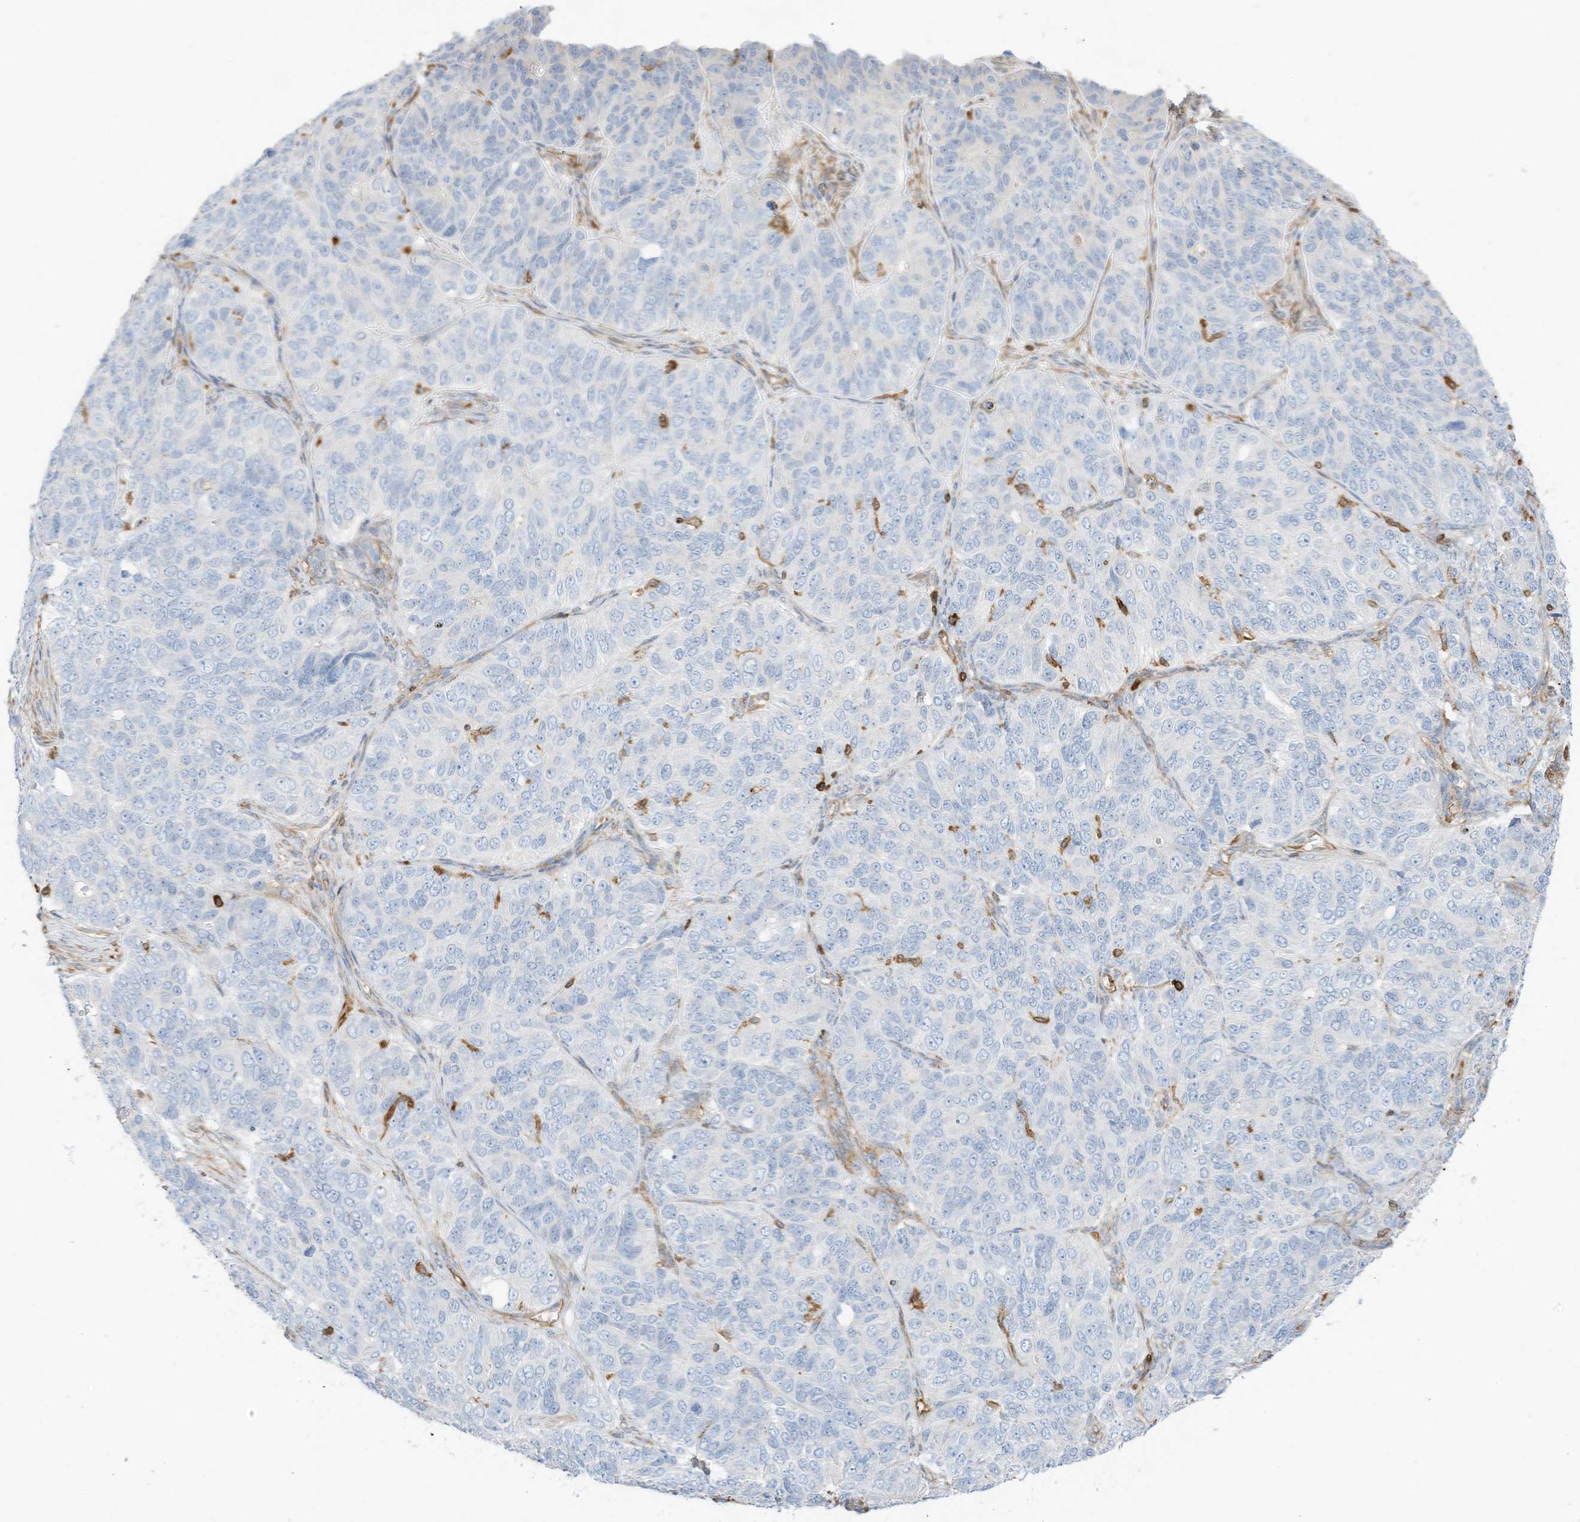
{"staining": {"intensity": "negative", "quantity": "none", "location": "none"}, "tissue": "ovarian cancer", "cell_type": "Tumor cells", "image_type": "cancer", "snomed": [{"axis": "morphology", "description": "Carcinoma, endometroid"}, {"axis": "topography", "description": "Ovary"}], "caption": "A high-resolution micrograph shows immunohistochemistry (IHC) staining of endometroid carcinoma (ovarian), which demonstrates no significant expression in tumor cells. Nuclei are stained in blue.", "gene": "ARHGAP25", "patient": {"sex": "female", "age": 51}}